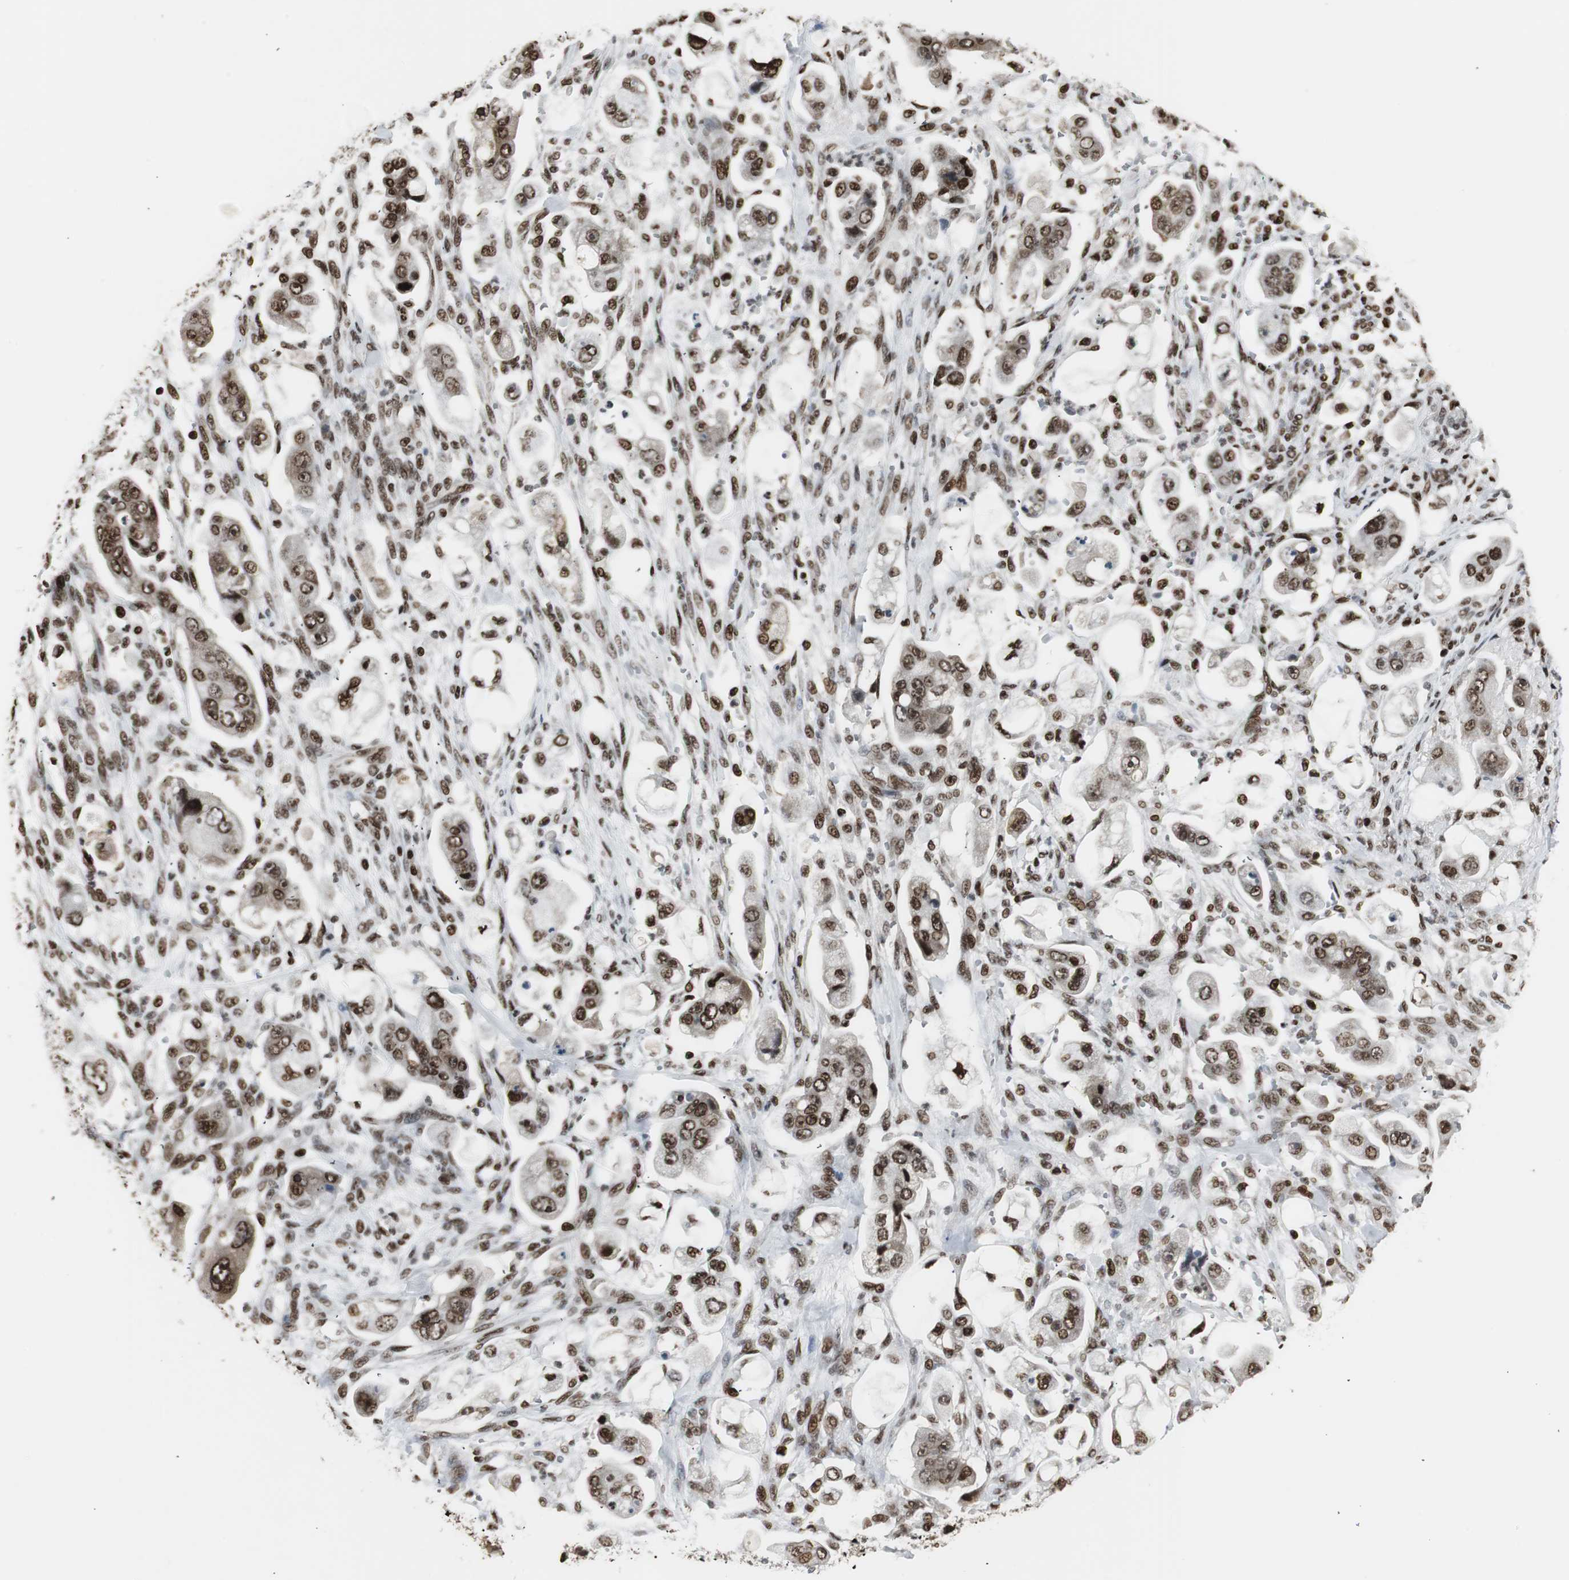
{"staining": {"intensity": "strong", "quantity": ">75%", "location": "nuclear"}, "tissue": "stomach cancer", "cell_type": "Tumor cells", "image_type": "cancer", "snomed": [{"axis": "morphology", "description": "Adenocarcinoma, NOS"}, {"axis": "topography", "description": "Stomach"}], "caption": "An IHC micrograph of tumor tissue is shown. Protein staining in brown shows strong nuclear positivity in stomach cancer within tumor cells. (DAB (3,3'-diaminobenzidine) IHC with brightfield microscopy, high magnification).", "gene": "PARN", "patient": {"sex": "male", "age": 62}}